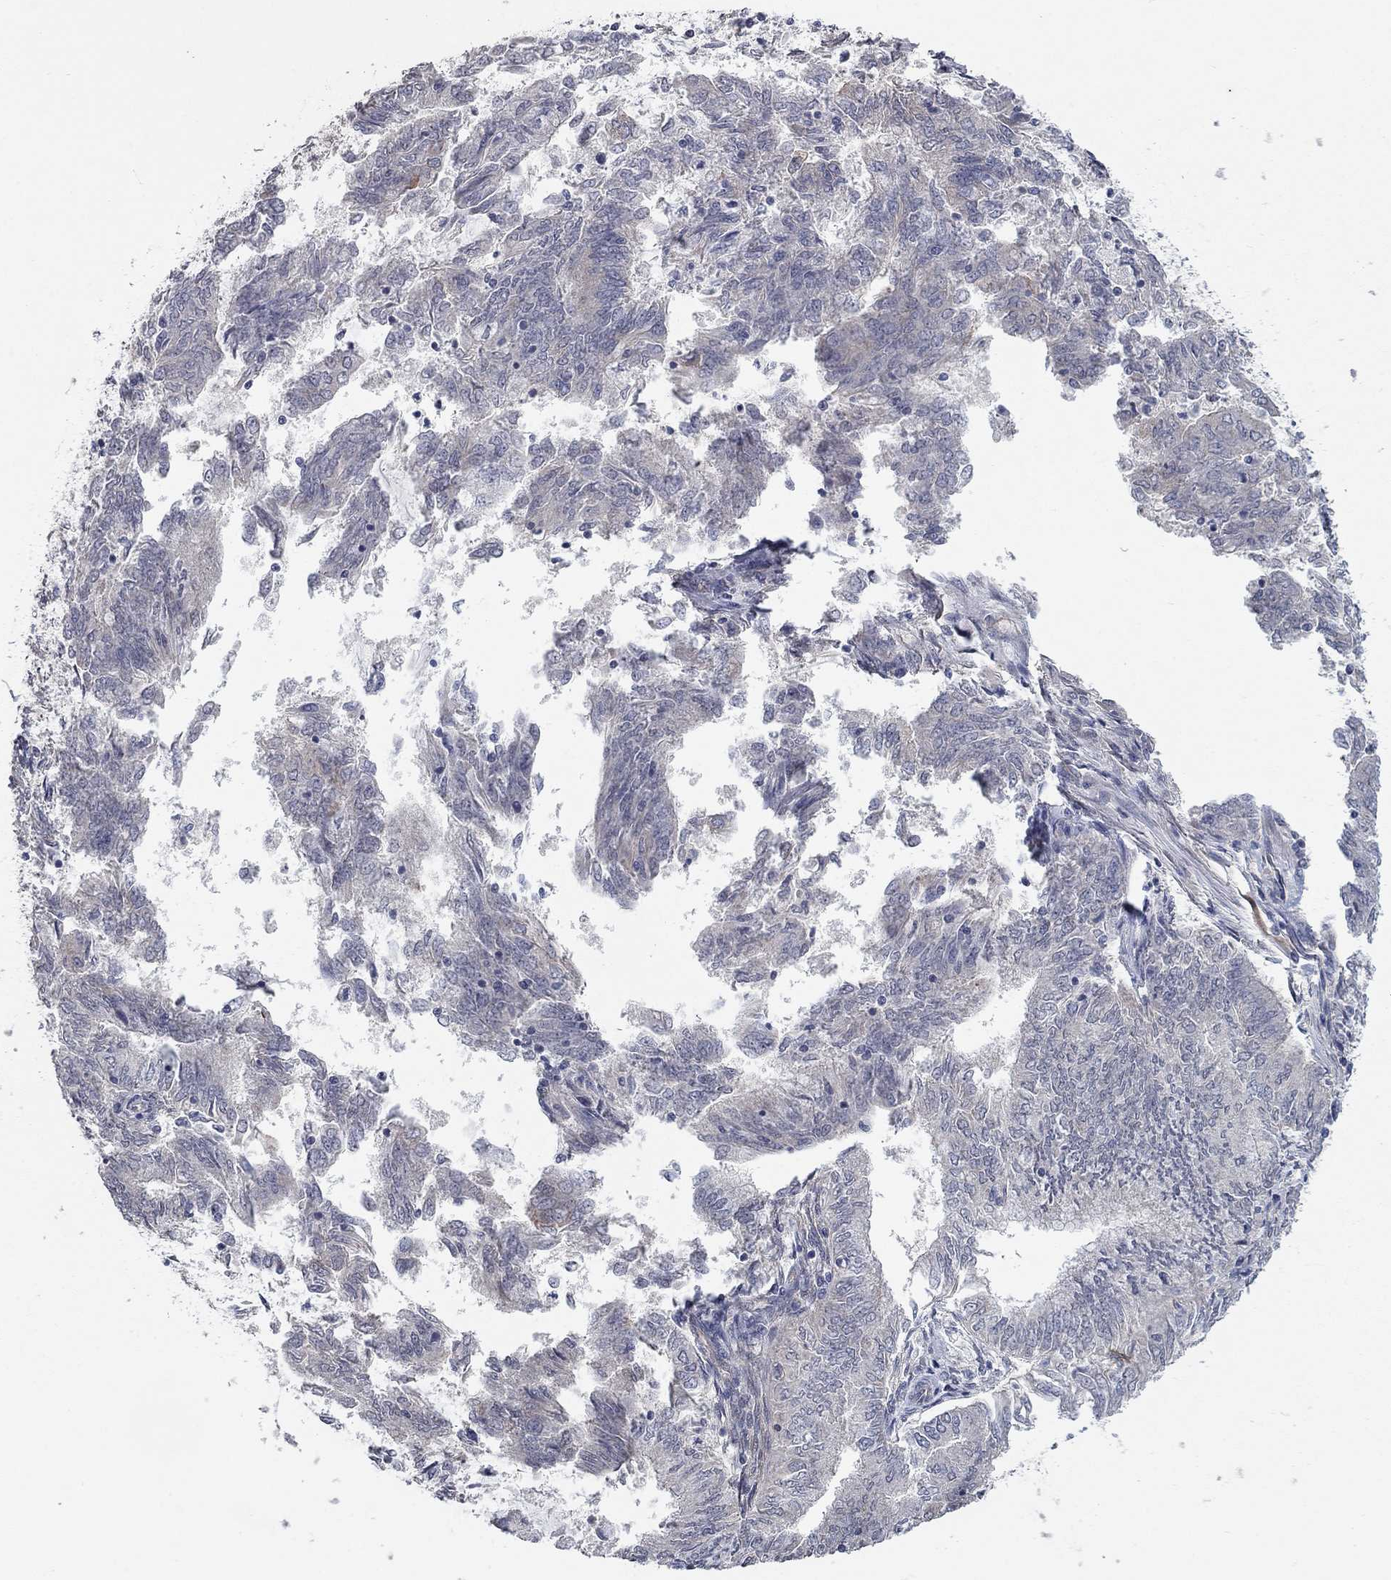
{"staining": {"intensity": "negative", "quantity": "none", "location": "none"}, "tissue": "endometrial cancer", "cell_type": "Tumor cells", "image_type": "cancer", "snomed": [{"axis": "morphology", "description": "Adenocarcinoma, NOS"}, {"axis": "topography", "description": "Endometrium"}], "caption": "Human endometrial adenocarcinoma stained for a protein using immunohistochemistry (IHC) demonstrates no expression in tumor cells.", "gene": "WASF3", "patient": {"sex": "female", "age": 62}}